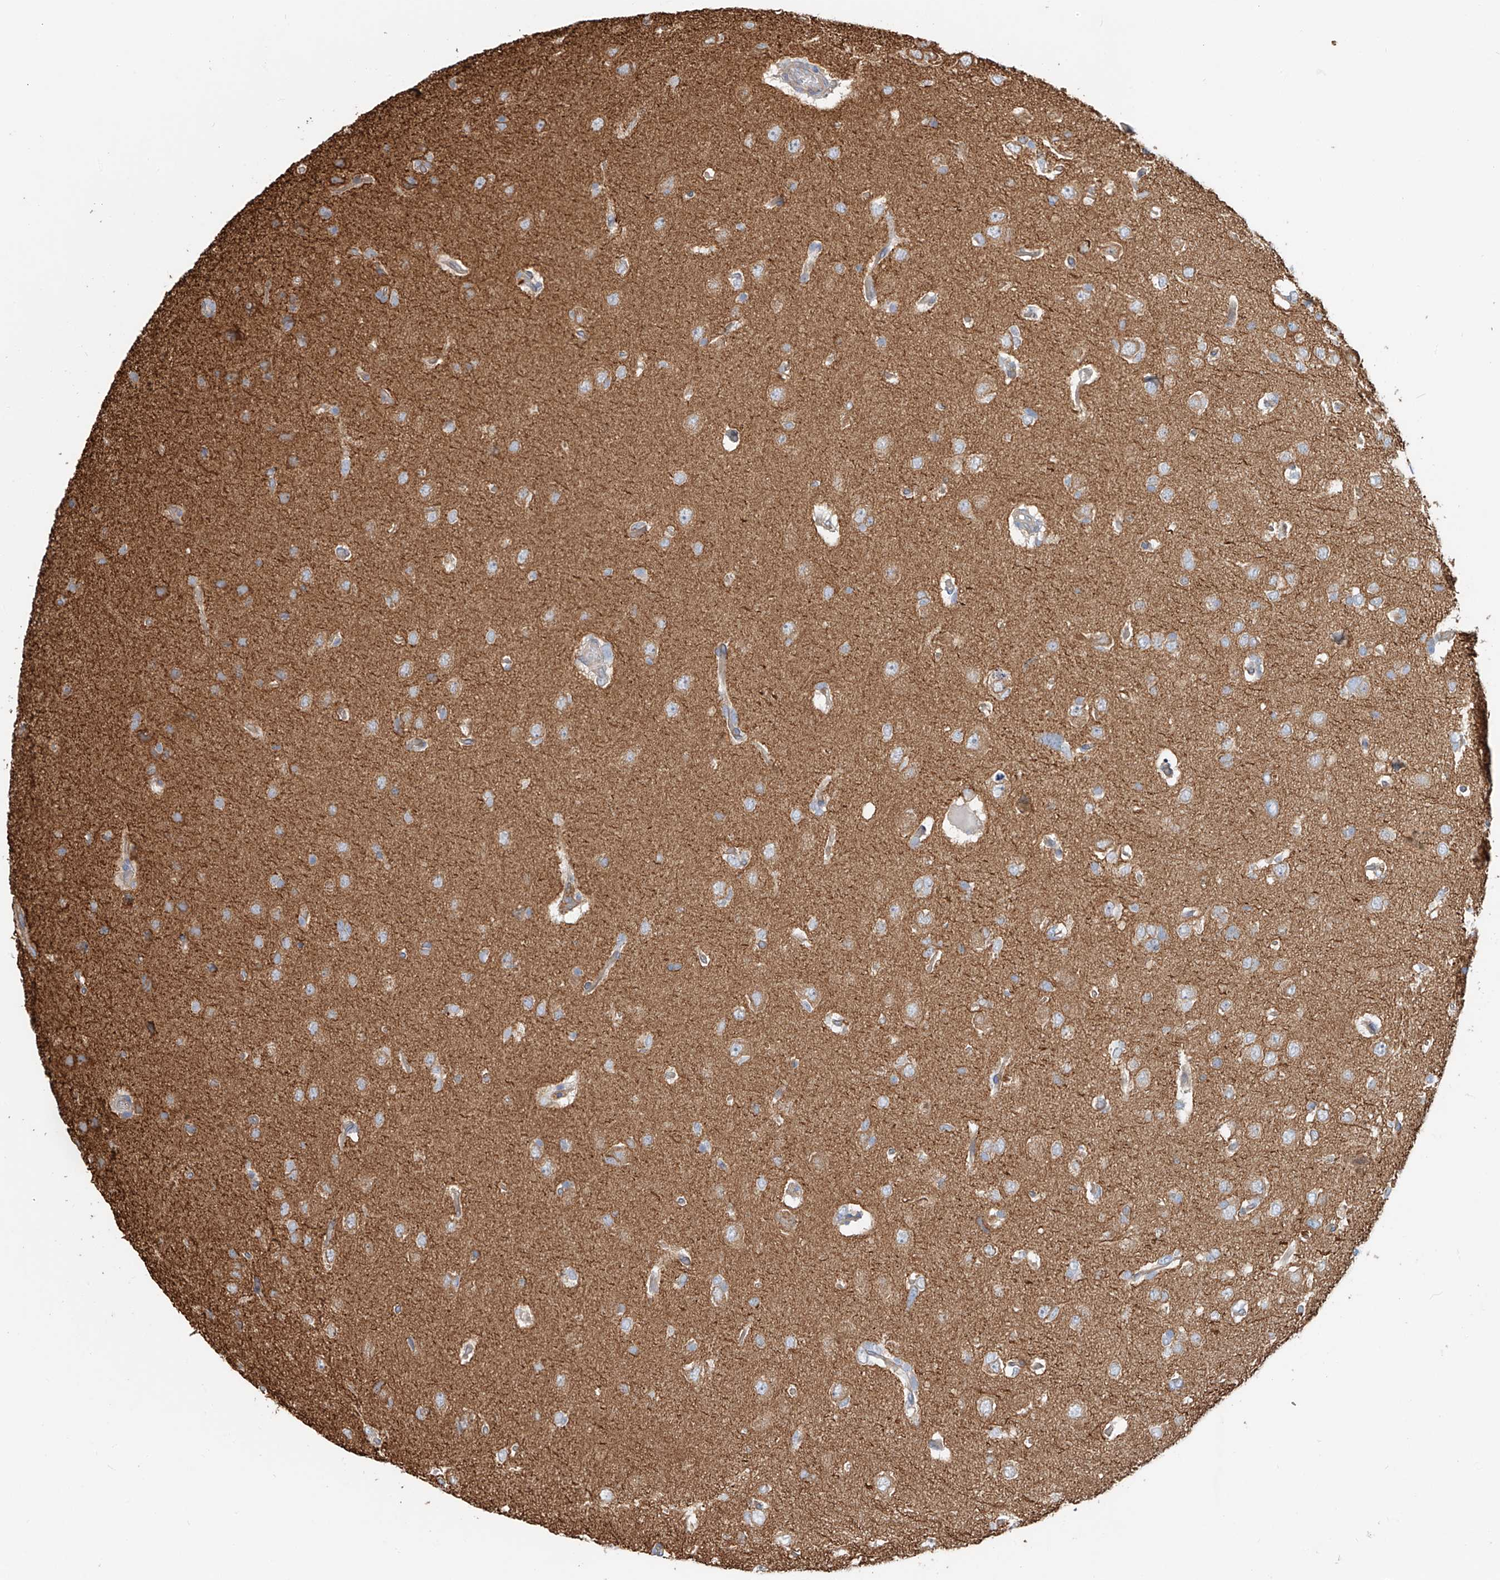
{"staining": {"intensity": "moderate", "quantity": "<25%", "location": "cytoplasmic/membranous"}, "tissue": "glioma", "cell_type": "Tumor cells", "image_type": "cancer", "snomed": [{"axis": "morphology", "description": "Glioma, malignant, High grade"}, {"axis": "topography", "description": "Brain"}], "caption": "Human glioma stained with a brown dye reveals moderate cytoplasmic/membranous positive expression in about <25% of tumor cells.", "gene": "SNAP29", "patient": {"sex": "female", "age": 59}}